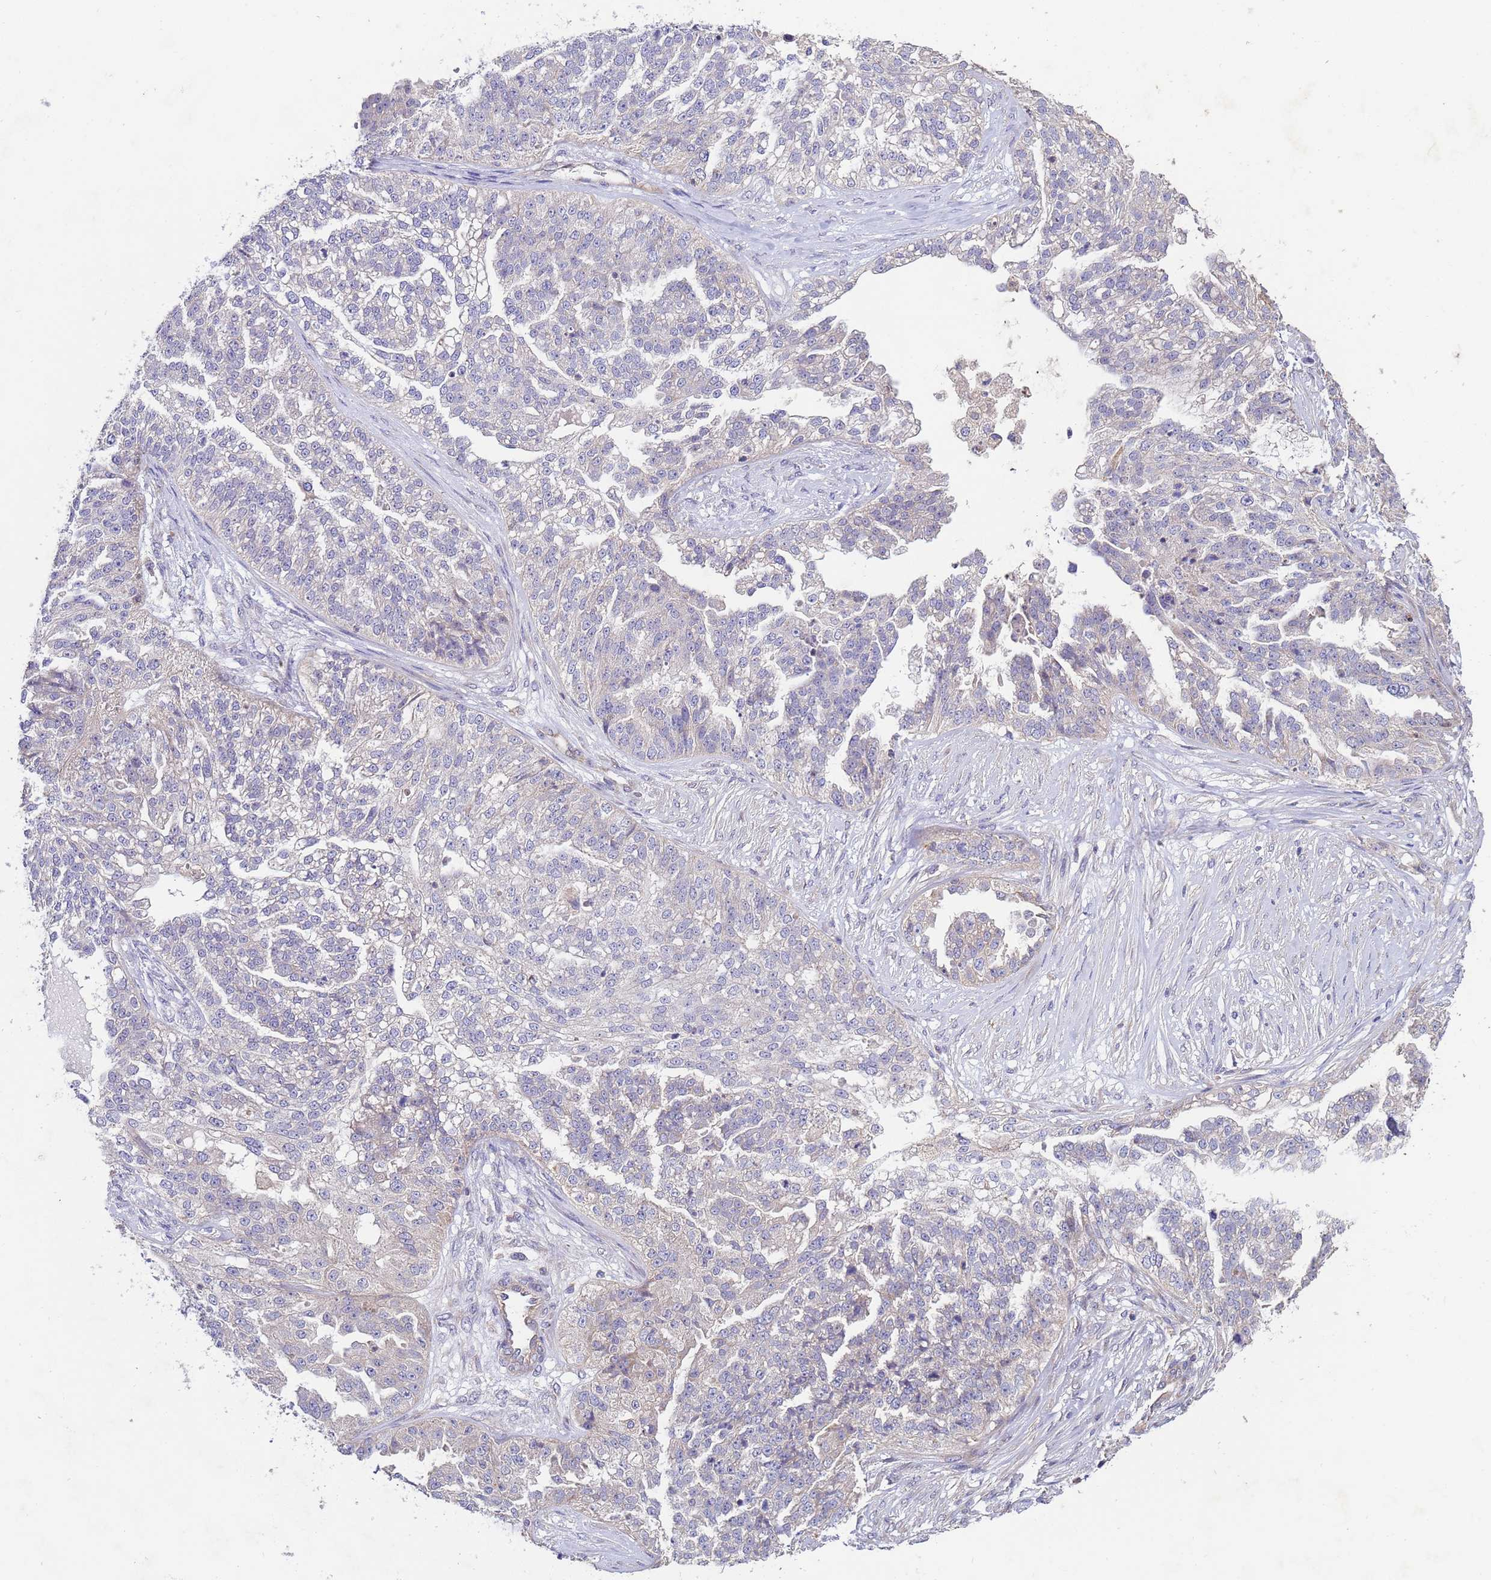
{"staining": {"intensity": "negative", "quantity": "none", "location": "none"}, "tissue": "ovarian cancer", "cell_type": "Tumor cells", "image_type": "cancer", "snomed": [{"axis": "morphology", "description": "Cystadenocarcinoma, serous, NOS"}, {"axis": "topography", "description": "Ovary"}], "caption": "This is an immunohistochemistry micrograph of human ovarian serous cystadenocarcinoma. There is no positivity in tumor cells.", "gene": "CDC34", "patient": {"sex": "female", "age": 58}}